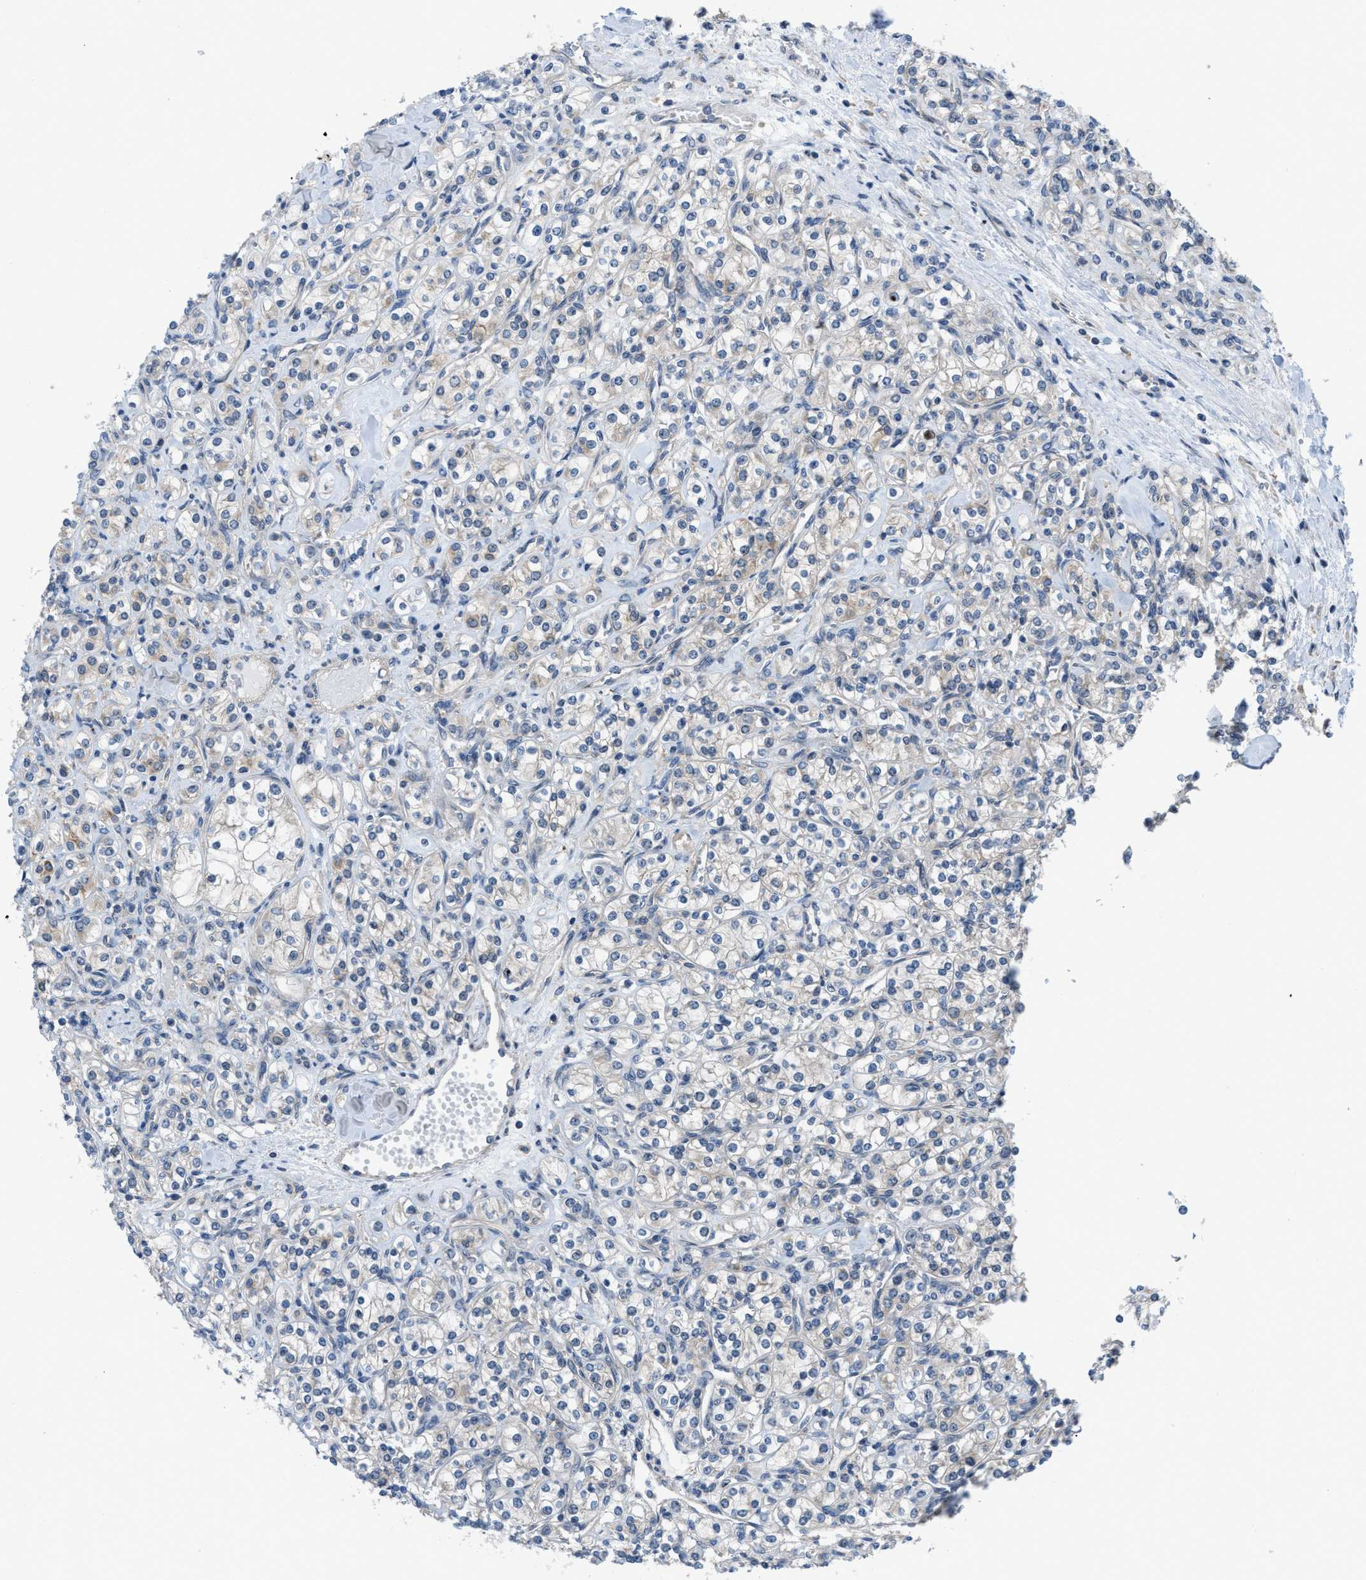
{"staining": {"intensity": "negative", "quantity": "none", "location": "none"}, "tissue": "renal cancer", "cell_type": "Tumor cells", "image_type": "cancer", "snomed": [{"axis": "morphology", "description": "Adenocarcinoma, NOS"}, {"axis": "topography", "description": "Kidney"}], "caption": "Renal cancer (adenocarcinoma) was stained to show a protein in brown. There is no significant positivity in tumor cells.", "gene": "MYO18A", "patient": {"sex": "male", "age": 77}}